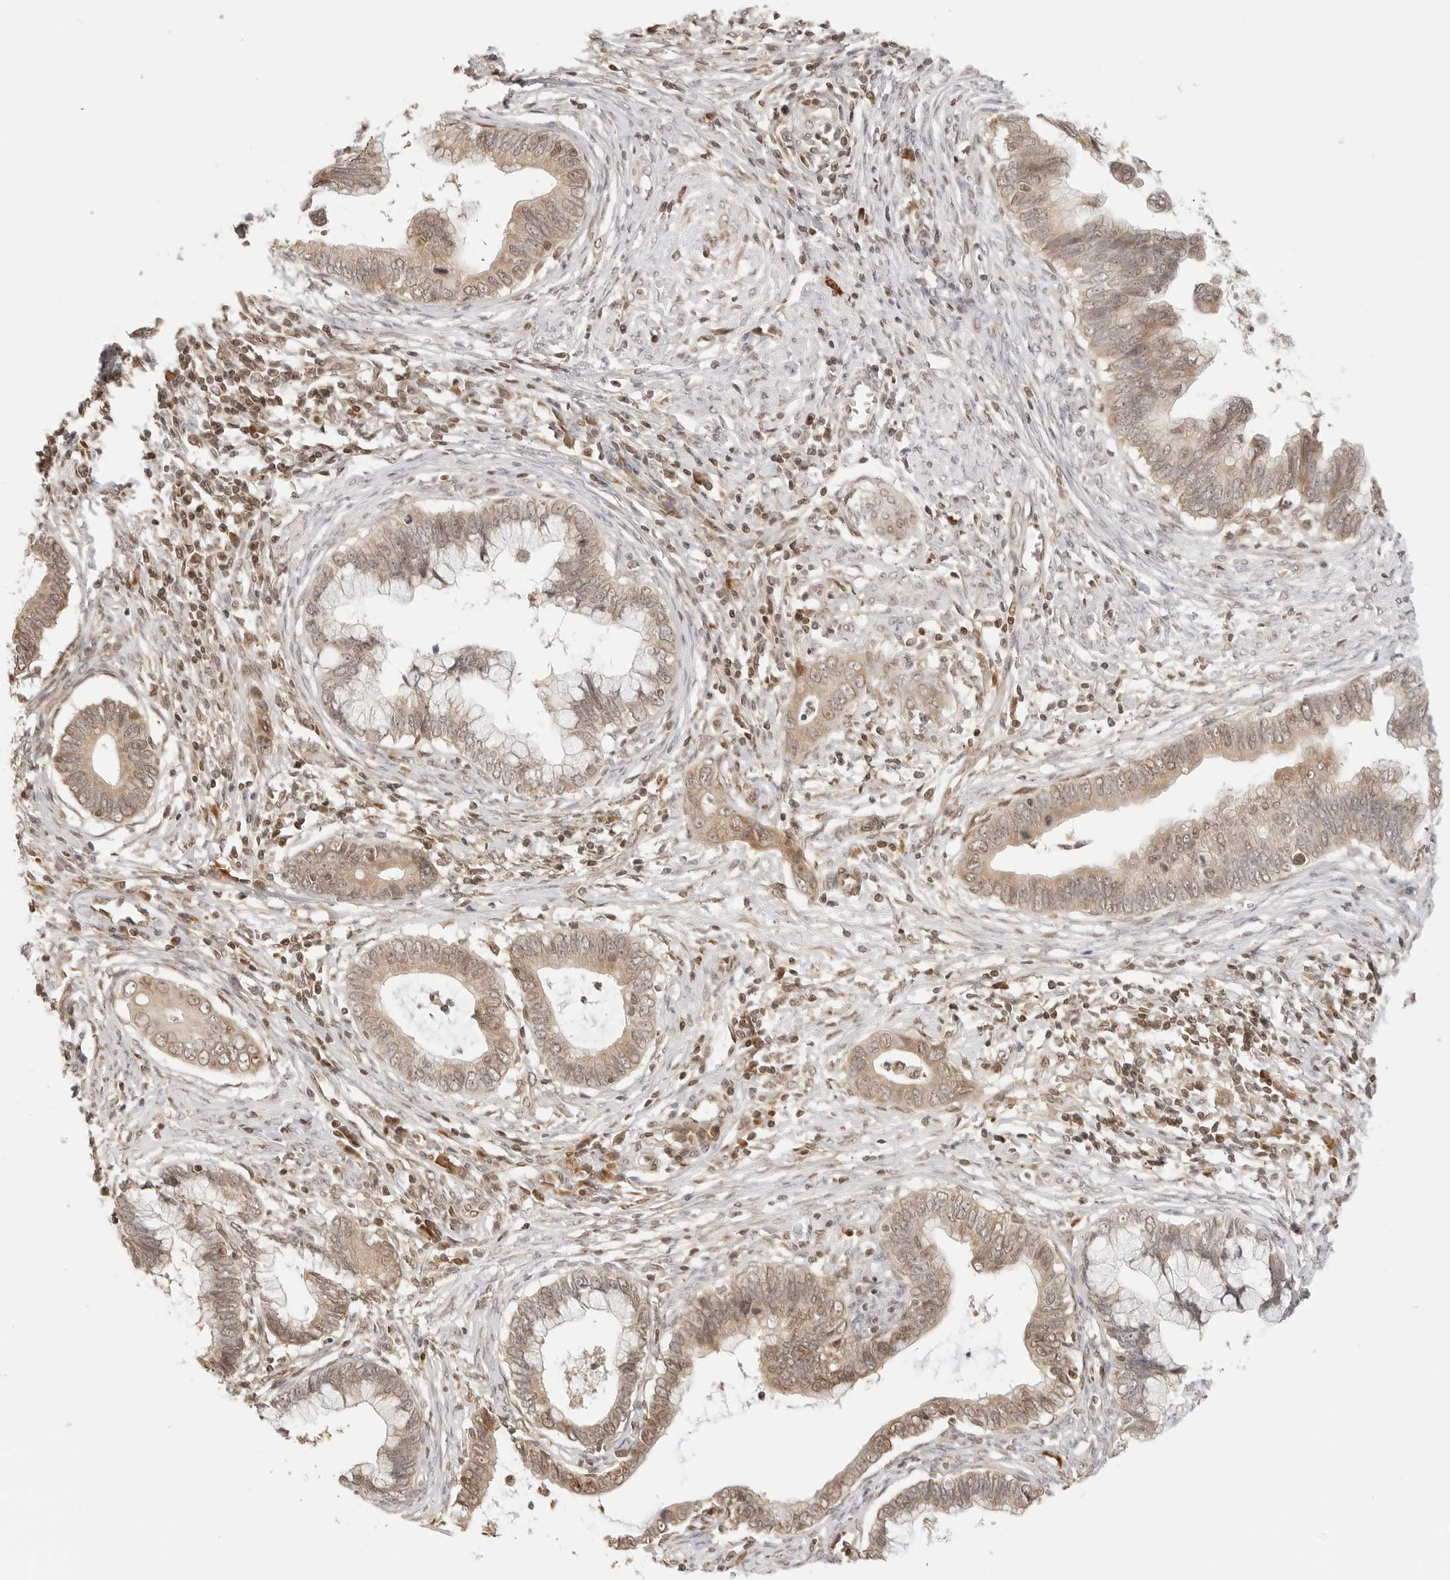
{"staining": {"intensity": "weak", "quantity": ">75%", "location": "cytoplasmic/membranous,nuclear"}, "tissue": "cervical cancer", "cell_type": "Tumor cells", "image_type": "cancer", "snomed": [{"axis": "morphology", "description": "Adenocarcinoma, NOS"}, {"axis": "topography", "description": "Cervix"}], "caption": "Immunohistochemical staining of adenocarcinoma (cervical) reveals low levels of weak cytoplasmic/membranous and nuclear positivity in approximately >75% of tumor cells.", "gene": "POLH", "patient": {"sex": "female", "age": 44}}